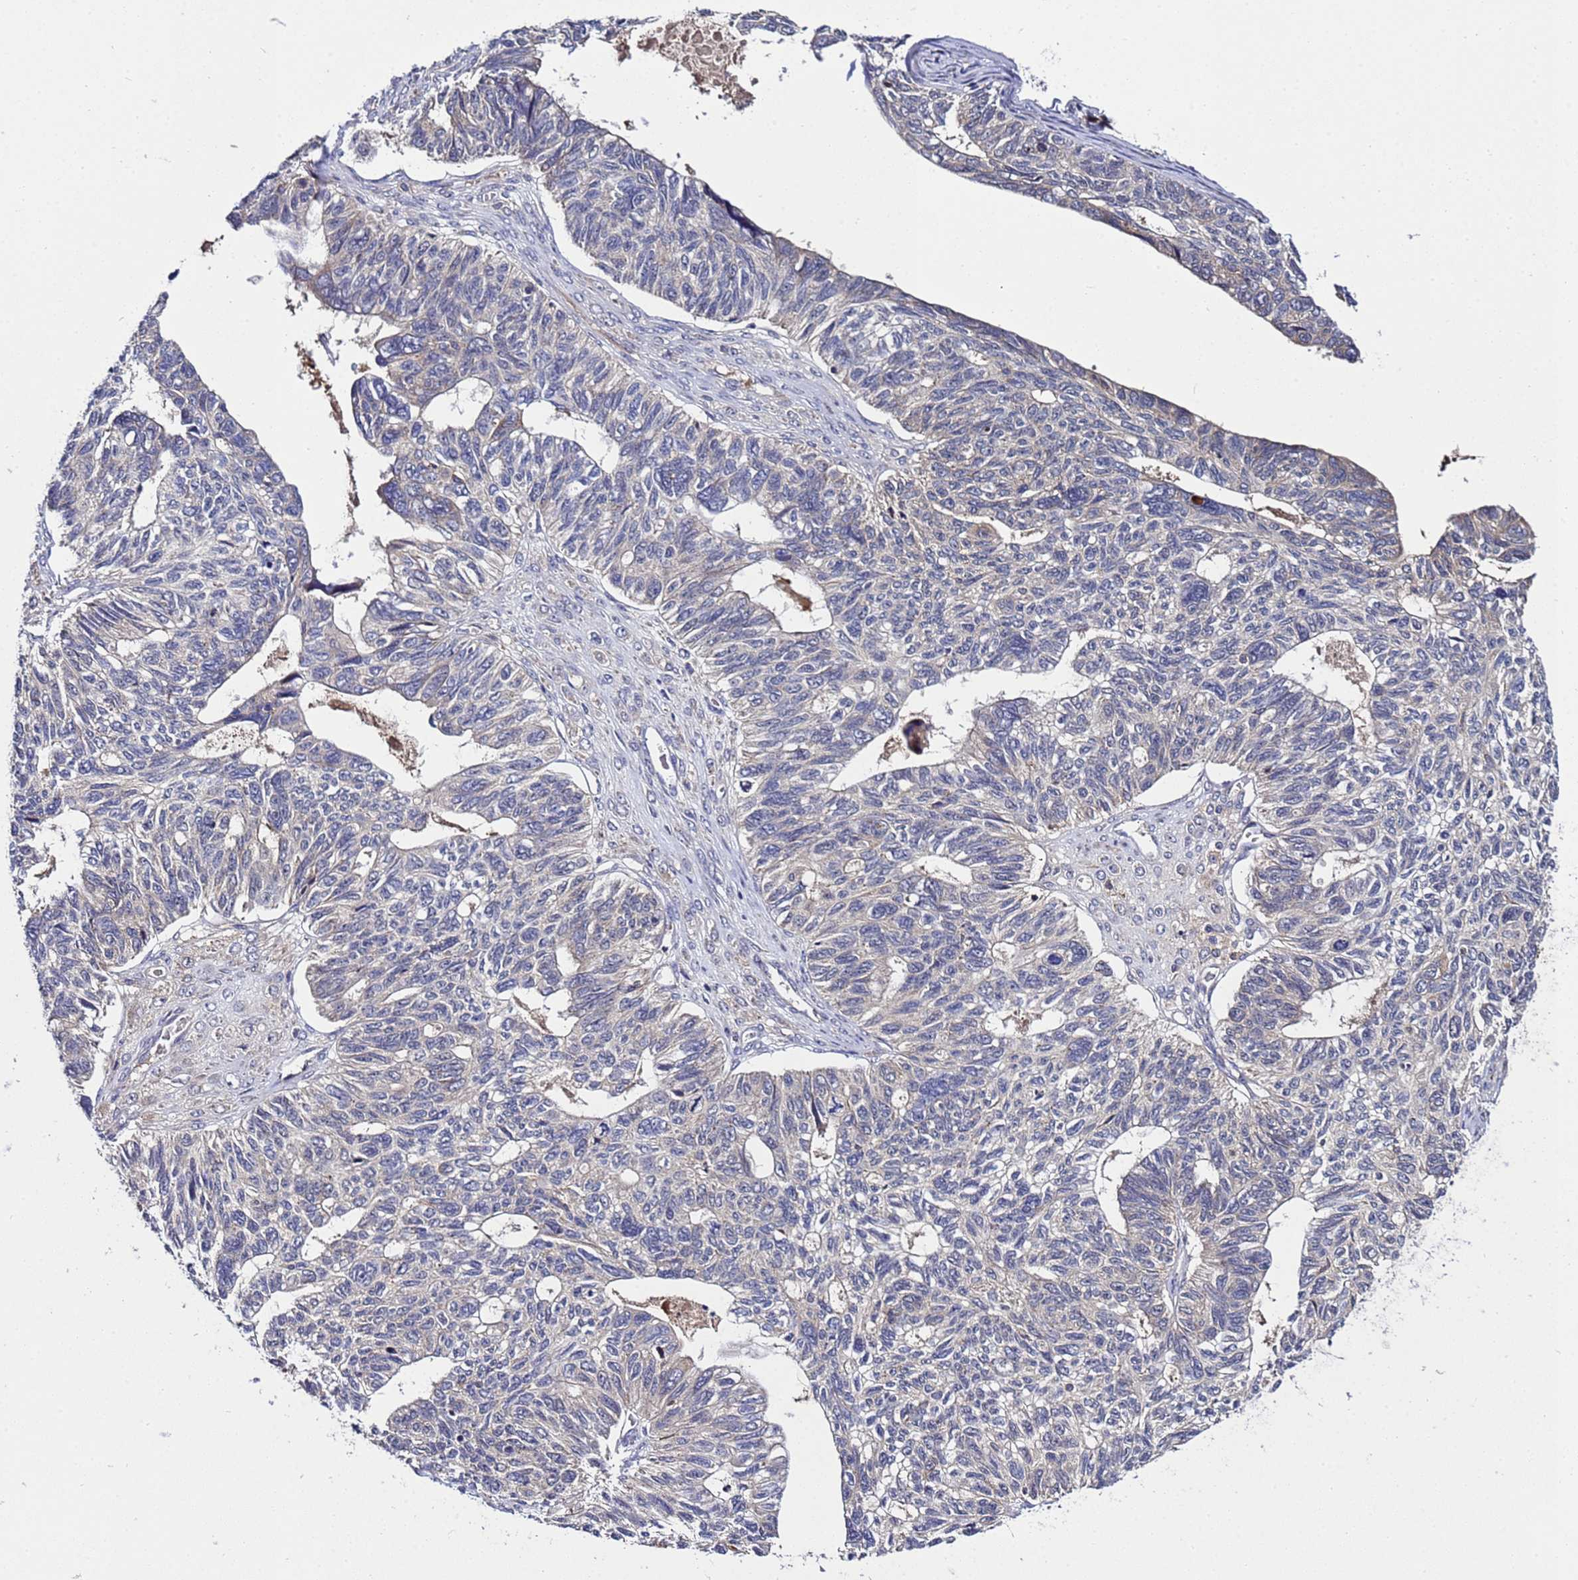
{"staining": {"intensity": "negative", "quantity": "none", "location": "none"}, "tissue": "ovarian cancer", "cell_type": "Tumor cells", "image_type": "cancer", "snomed": [{"axis": "morphology", "description": "Cystadenocarcinoma, serous, NOS"}, {"axis": "topography", "description": "Ovary"}], "caption": "Tumor cells are negative for protein expression in human ovarian cancer (serous cystadenocarcinoma). (Stains: DAB (3,3'-diaminobenzidine) immunohistochemistry with hematoxylin counter stain, Microscopy: brightfield microscopy at high magnification).", "gene": "PLXDC2", "patient": {"sex": "female", "age": 79}}